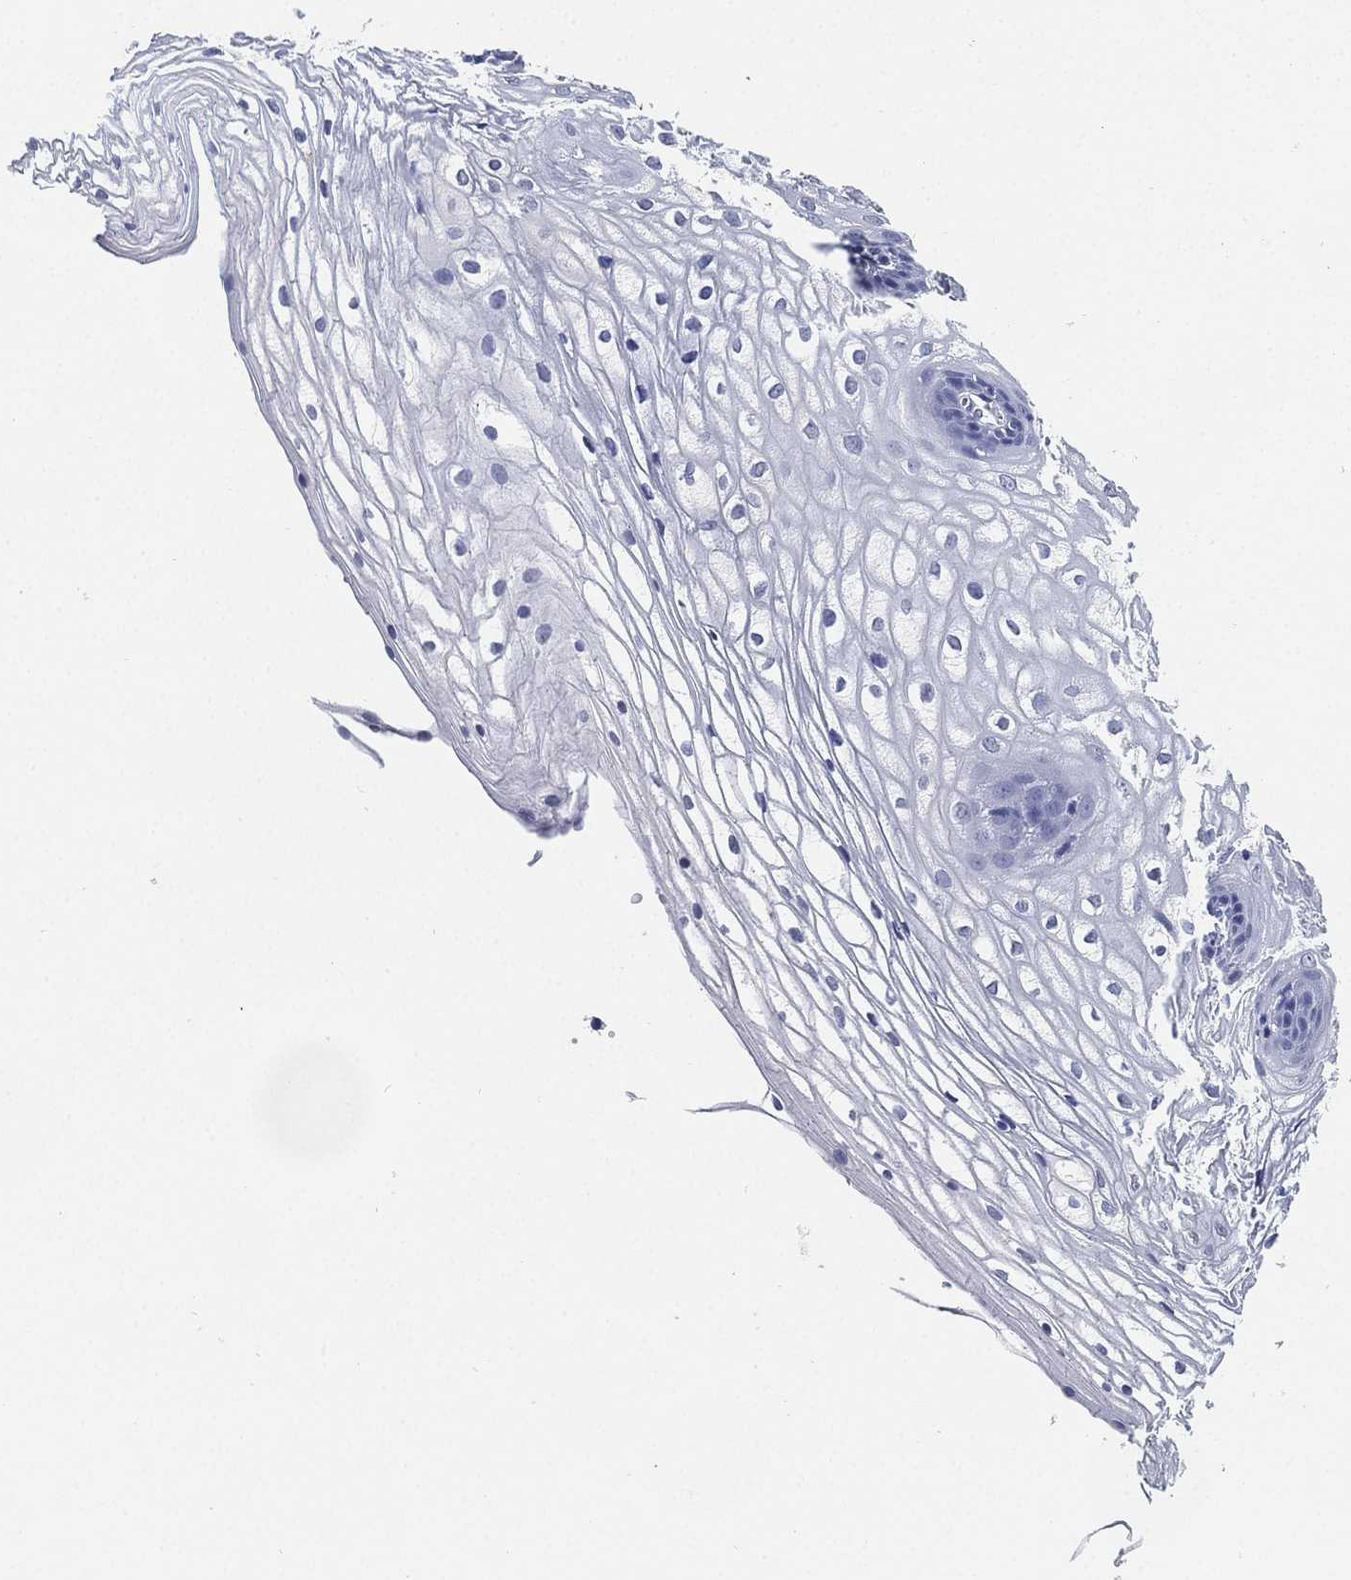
{"staining": {"intensity": "negative", "quantity": "none", "location": "none"}, "tissue": "vagina", "cell_type": "Squamous epithelial cells", "image_type": "normal", "snomed": [{"axis": "morphology", "description": "Normal tissue, NOS"}, {"axis": "topography", "description": "Vagina"}], "caption": "Squamous epithelial cells are negative for protein expression in benign human vagina. The staining was performed using DAB to visualize the protein expression in brown, while the nuclei were stained in blue with hematoxylin (Magnification: 20x).", "gene": "IYD", "patient": {"sex": "female", "age": 34}}